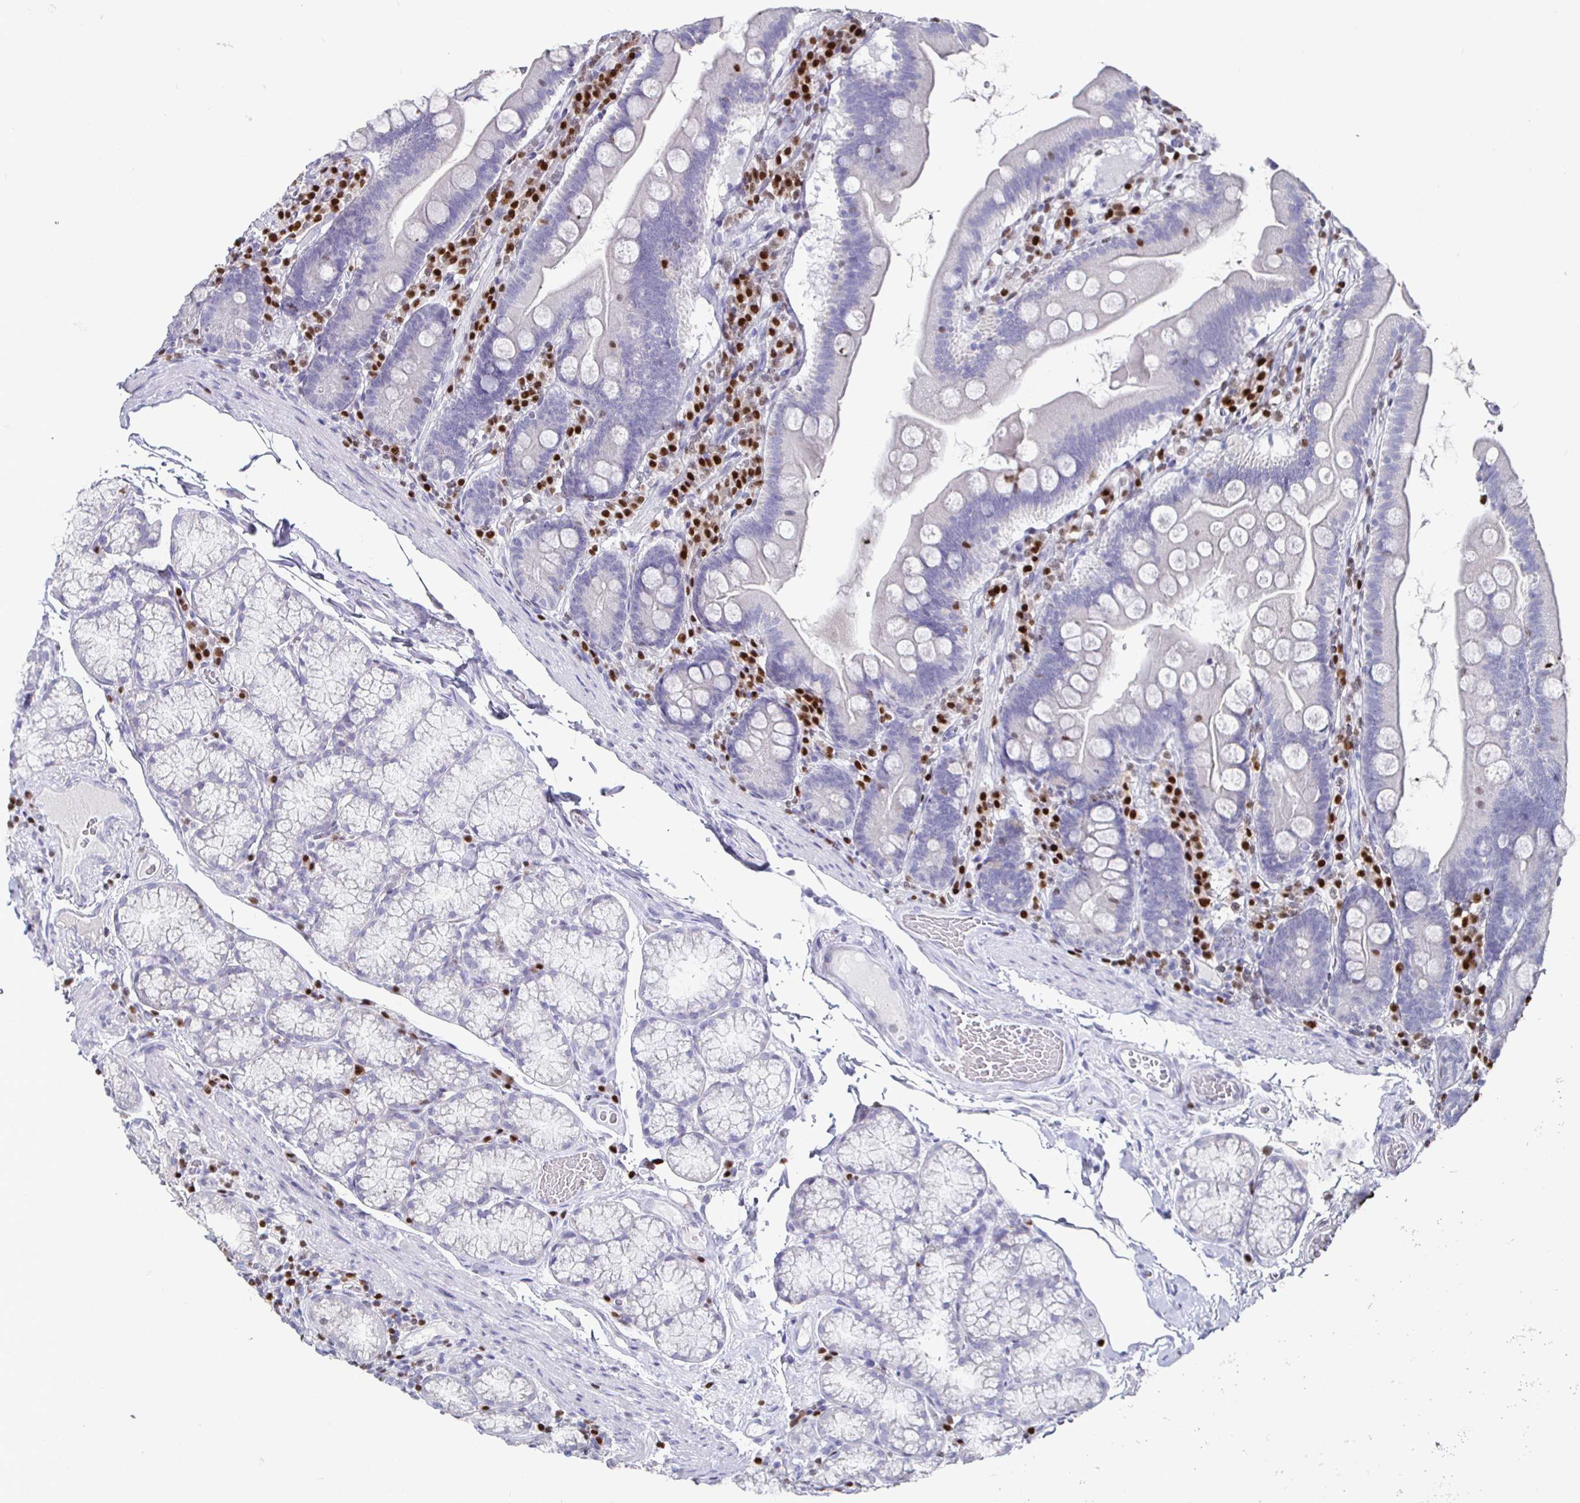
{"staining": {"intensity": "negative", "quantity": "none", "location": "none"}, "tissue": "duodenum", "cell_type": "Glandular cells", "image_type": "normal", "snomed": [{"axis": "morphology", "description": "Normal tissue, NOS"}, {"axis": "topography", "description": "Duodenum"}], "caption": "DAB (3,3'-diaminobenzidine) immunohistochemical staining of normal duodenum demonstrates no significant expression in glandular cells.", "gene": "RUNX2", "patient": {"sex": "female", "age": 67}}